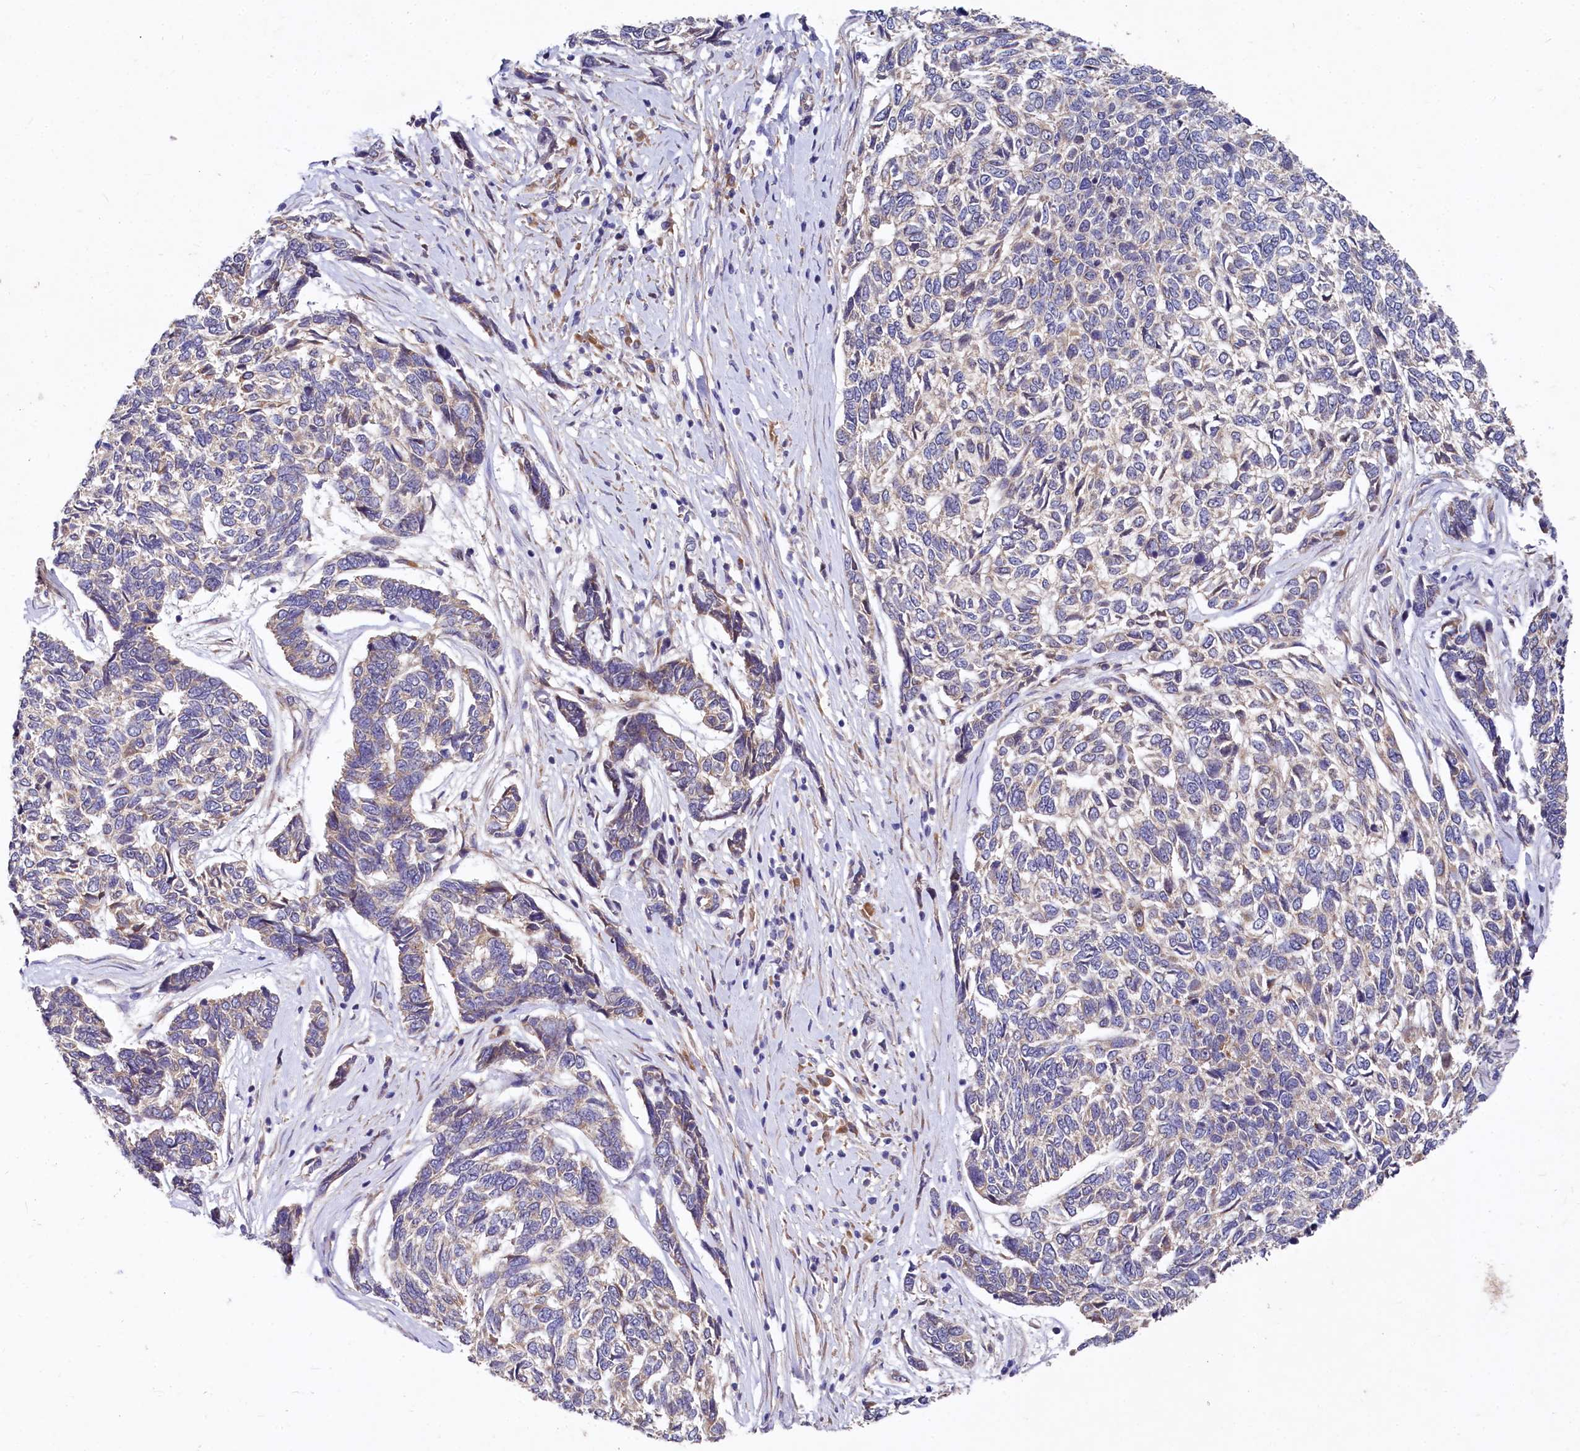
{"staining": {"intensity": "weak", "quantity": "25%-75%", "location": "cytoplasmic/membranous"}, "tissue": "skin cancer", "cell_type": "Tumor cells", "image_type": "cancer", "snomed": [{"axis": "morphology", "description": "Basal cell carcinoma"}, {"axis": "topography", "description": "Skin"}], "caption": "Tumor cells exhibit low levels of weak cytoplasmic/membranous expression in about 25%-75% of cells in skin basal cell carcinoma. The staining was performed using DAB (3,3'-diaminobenzidine) to visualize the protein expression in brown, while the nuclei were stained in blue with hematoxylin (Magnification: 20x).", "gene": "EIF2B2", "patient": {"sex": "female", "age": 65}}